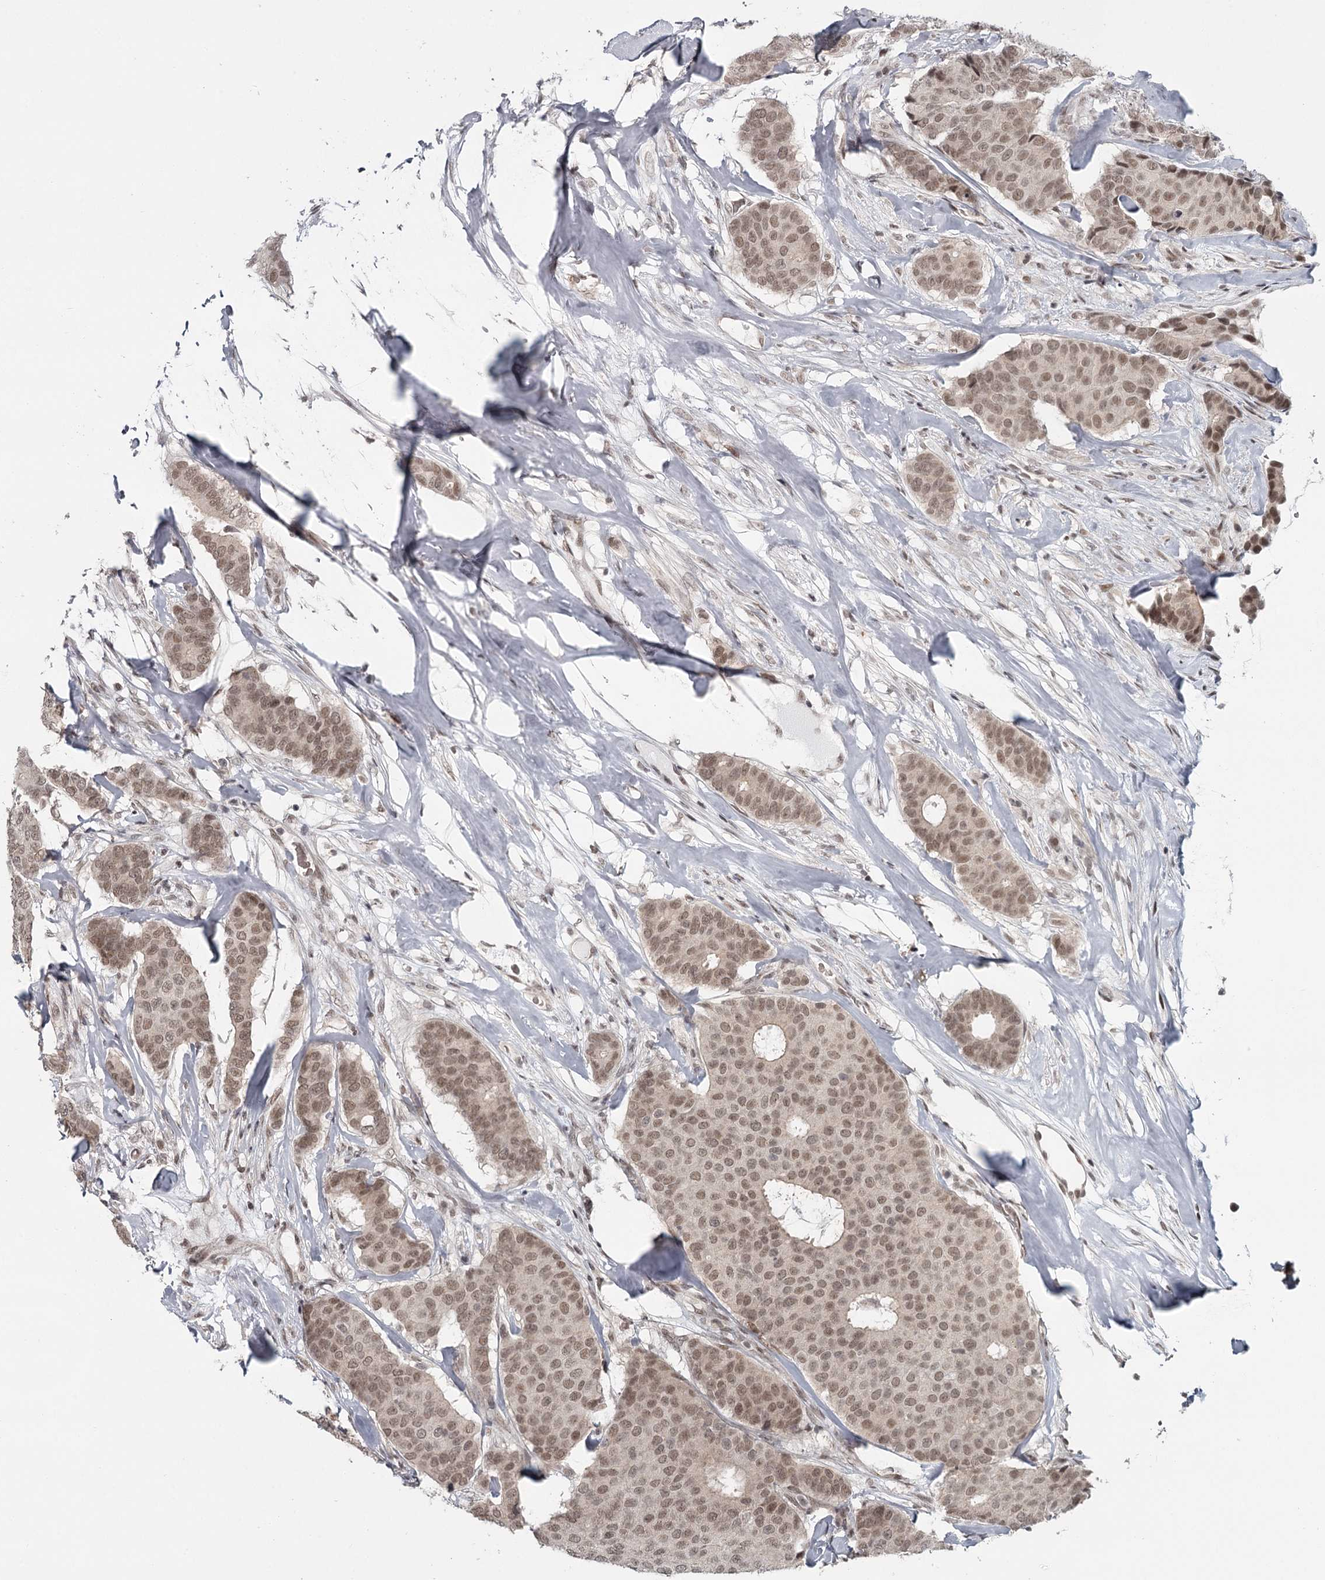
{"staining": {"intensity": "moderate", "quantity": ">75%", "location": "nuclear"}, "tissue": "breast cancer", "cell_type": "Tumor cells", "image_type": "cancer", "snomed": [{"axis": "morphology", "description": "Duct carcinoma"}, {"axis": "topography", "description": "Breast"}], "caption": "A brown stain labels moderate nuclear staining of a protein in breast cancer (invasive ductal carcinoma) tumor cells. (brown staining indicates protein expression, while blue staining denotes nuclei).", "gene": "FAM13C", "patient": {"sex": "female", "age": 75}}